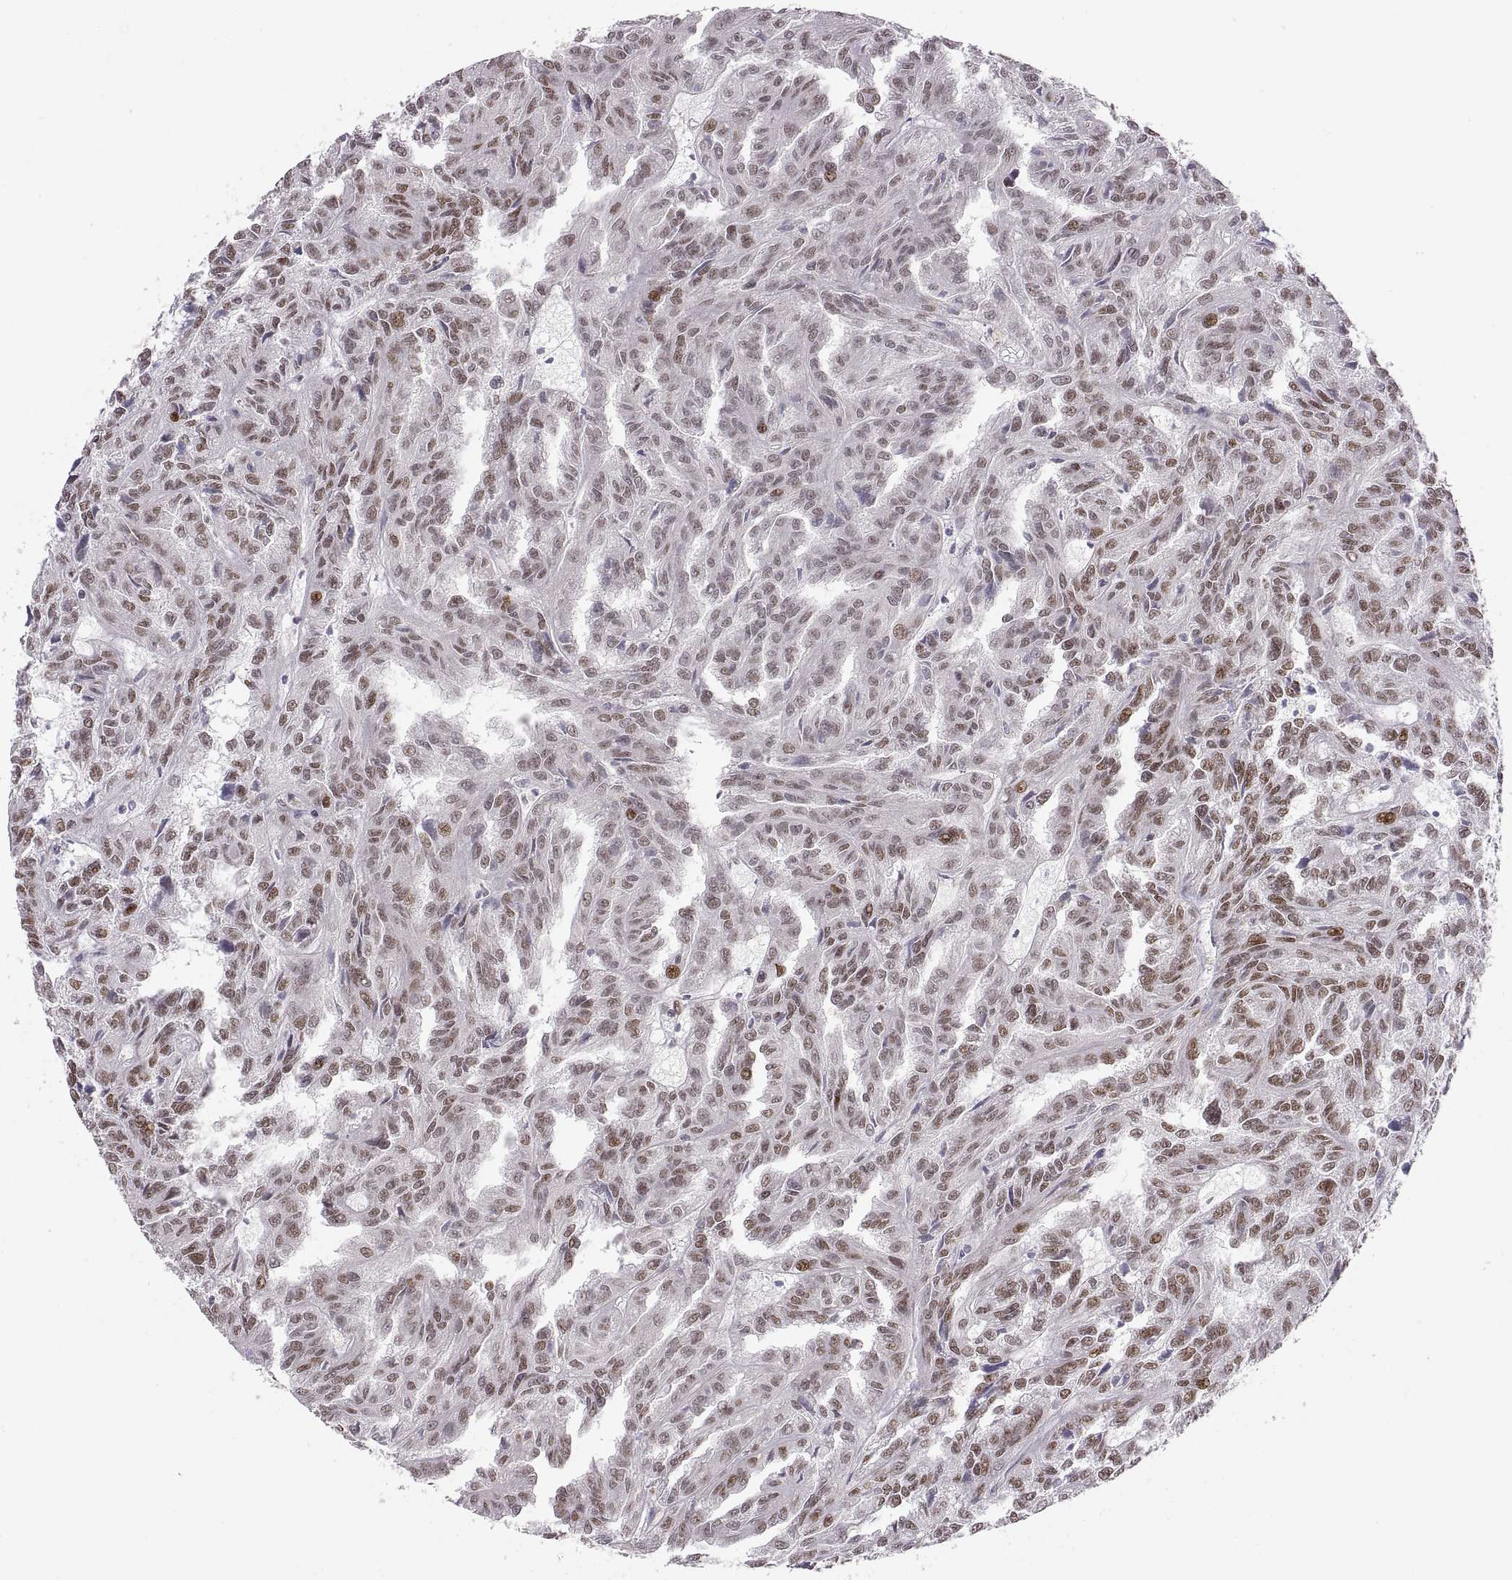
{"staining": {"intensity": "moderate", "quantity": ">75%", "location": "nuclear"}, "tissue": "renal cancer", "cell_type": "Tumor cells", "image_type": "cancer", "snomed": [{"axis": "morphology", "description": "Adenocarcinoma, NOS"}, {"axis": "topography", "description": "Kidney"}], "caption": "Human renal cancer (adenocarcinoma) stained with a protein marker displays moderate staining in tumor cells.", "gene": "SNAI1", "patient": {"sex": "male", "age": 79}}